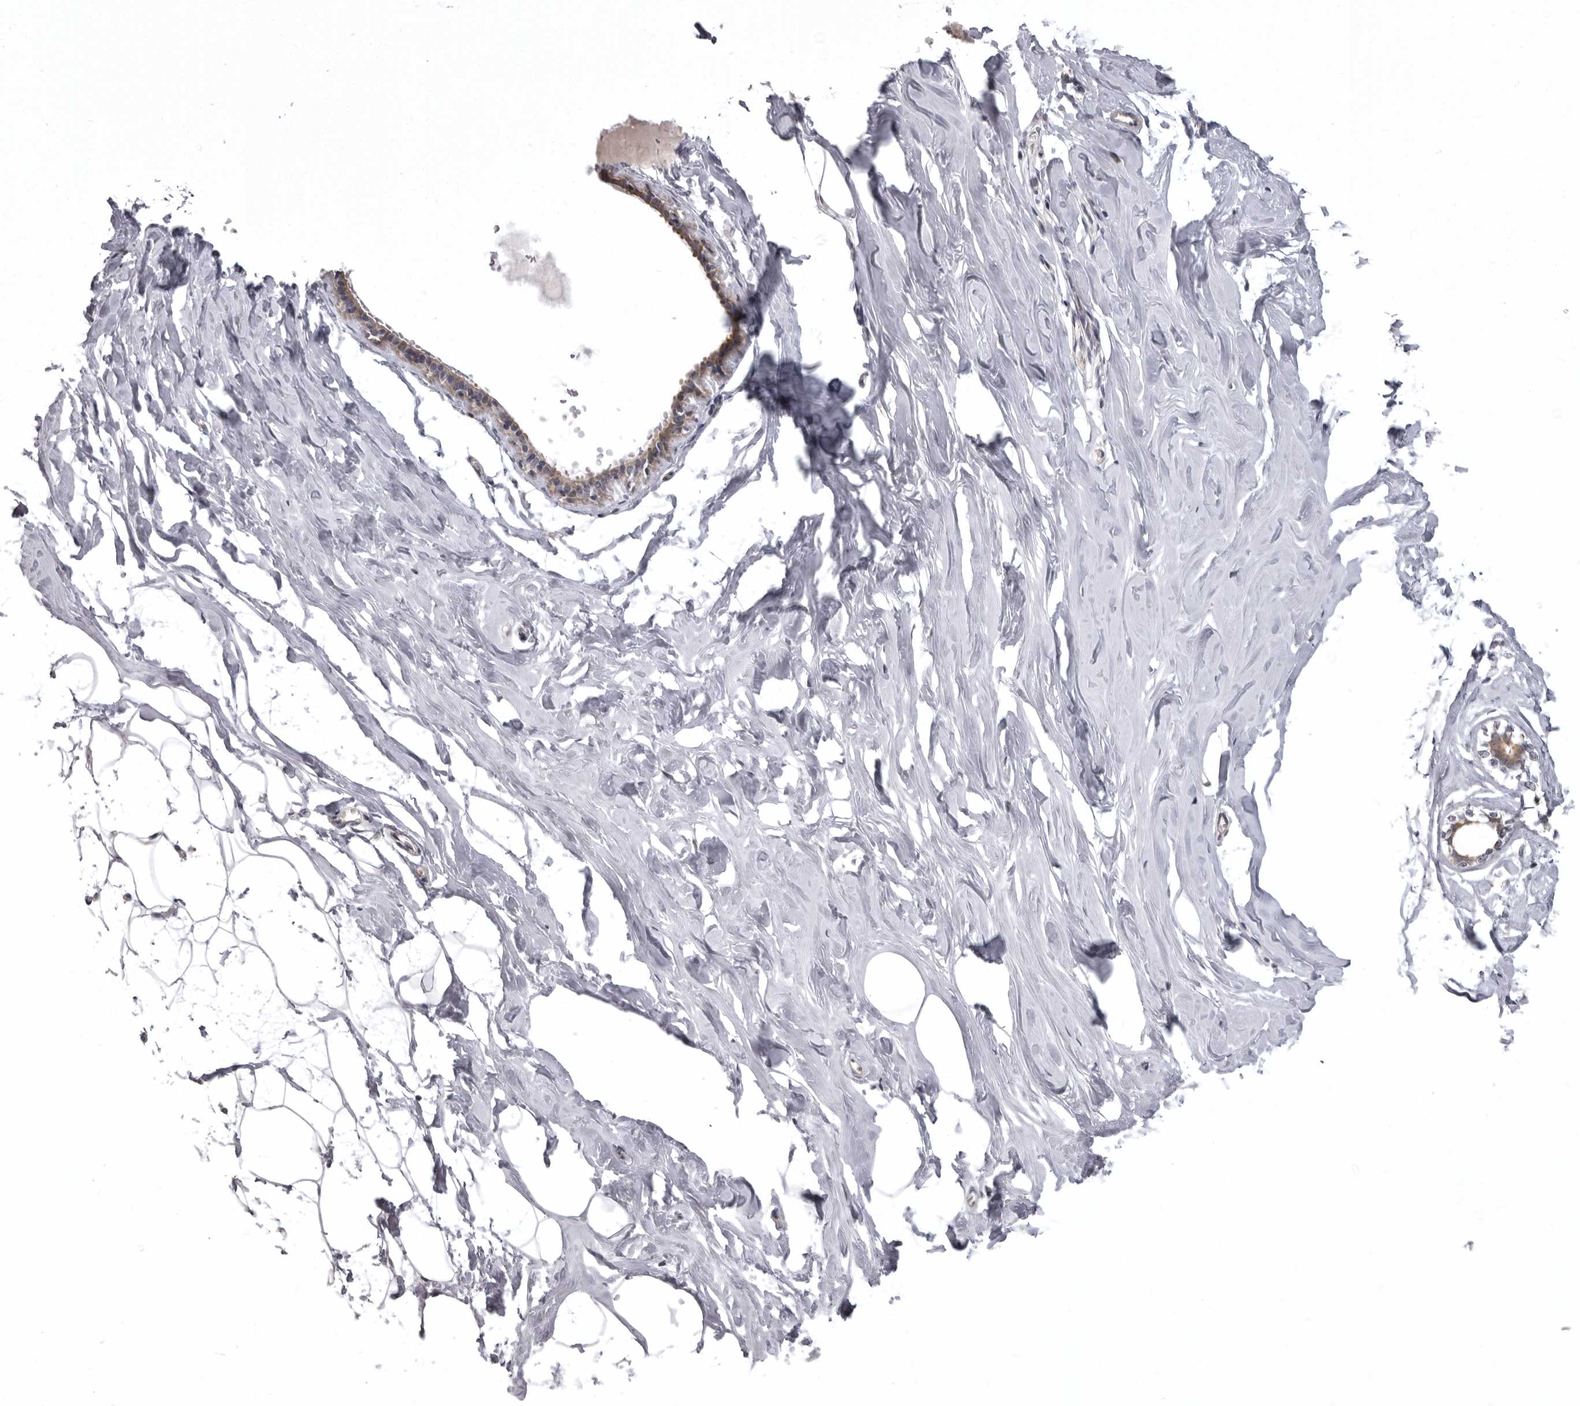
{"staining": {"intensity": "weak", "quantity": "25%-75%", "location": "cytoplasmic/membranous"}, "tissue": "adipose tissue", "cell_type": "Adipocytes", "image_type": "normal", "snomed": [{"axis": "morphology", "description": "Normal tissue, NOS"}, {"axis": "morphology", "description": "Fibrosis, NOS"}, {"axis": "topography", "description": "Breast"}, {"axis": "topography", "description": "Adipose tissue"}], "caption": "Immunohistochemical staining of normal adipose tissue reveals weak cytoplasmic/membranous protein expression in about 25%-75% of adipocytes. (DAB (3,3'-diaminobenzidine) IHC with brightfield microscopy, high magnification).", "gene": "NCEH1", "patient": {"sex": "female", "age": 39}}